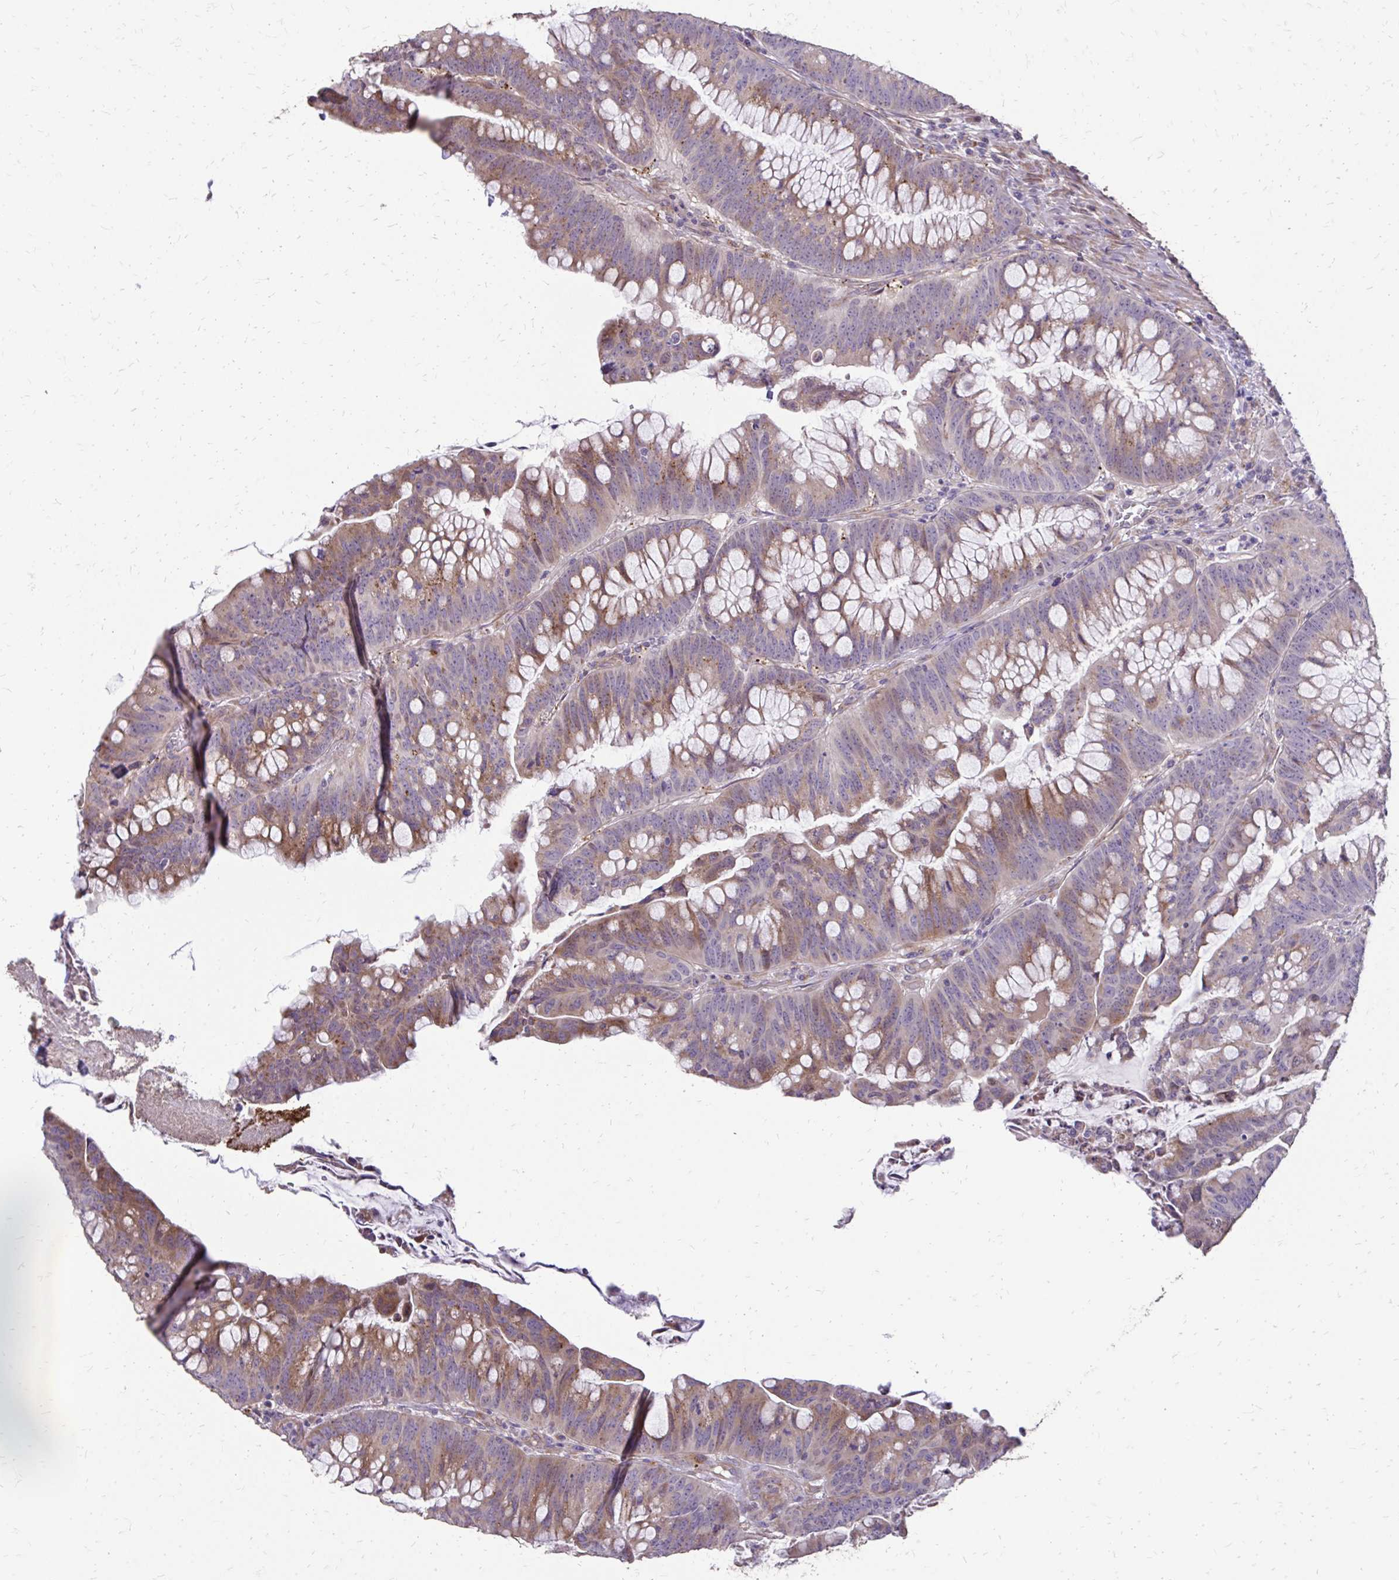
{"staining": {"intensity": "moderate", "quantity": ">75%", "location": "cytoplasmic/membranous"}, "tissue": "colorectal cancer", "cell_type": "Tumor cells", "image_type": "cancer", "snomed": [{"axis": "morphology", "description": "Adenocarcinoma, NOS"}, {"axis": "topography", "description": "Colon"}], "caption": "A photomicrograph showing moderate cytoplasmic/membranous expression in approximately >75% of tumor cells in colorectal cancer, as visualized by brown immunohistochemical staining.", "gene": "MYORG", "patient": {"sex": "male", "age": 62}}